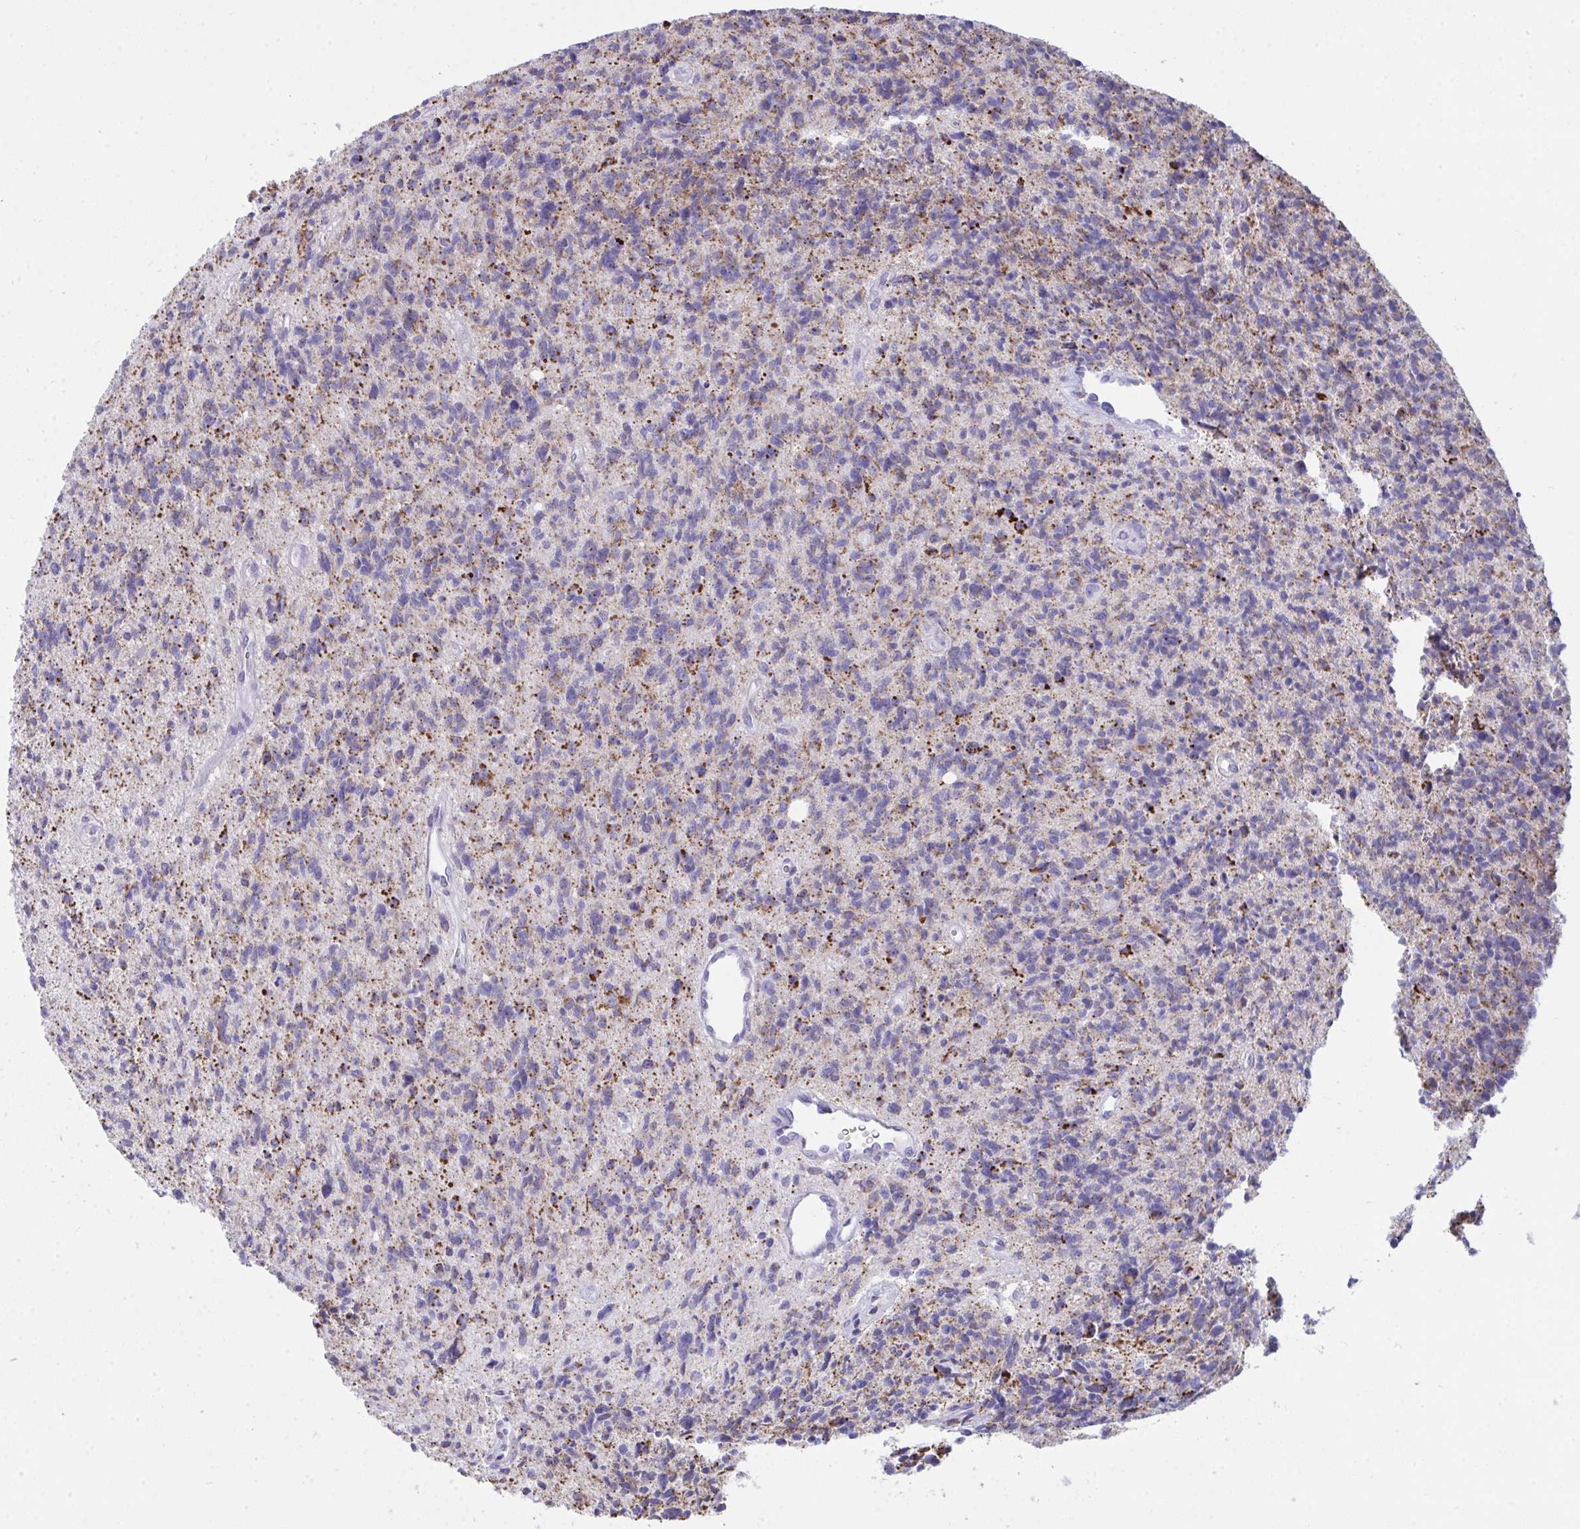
{"staining": {"intensity": "strong", "quantity": "<25%", "location": "cytoplasmic/membranous"}, "tissue": "glioma", "cell_type": "Tumor cells", "image_type": "cancer", "snomed": [{"axis": "morphology", "description": "Glioma, malignant, High grade"}, {"axis": "topography", "description": "Brain"}], "caption": "Immunohistochemical staining of human malignant glioma (high-grade) demonstrates medium levels of strong cytoplasmic/membranous protein expression in about <25% of tumor cells.", "gene": "PLA2G12B", "patient": {"sex": "male", "age": 29}}